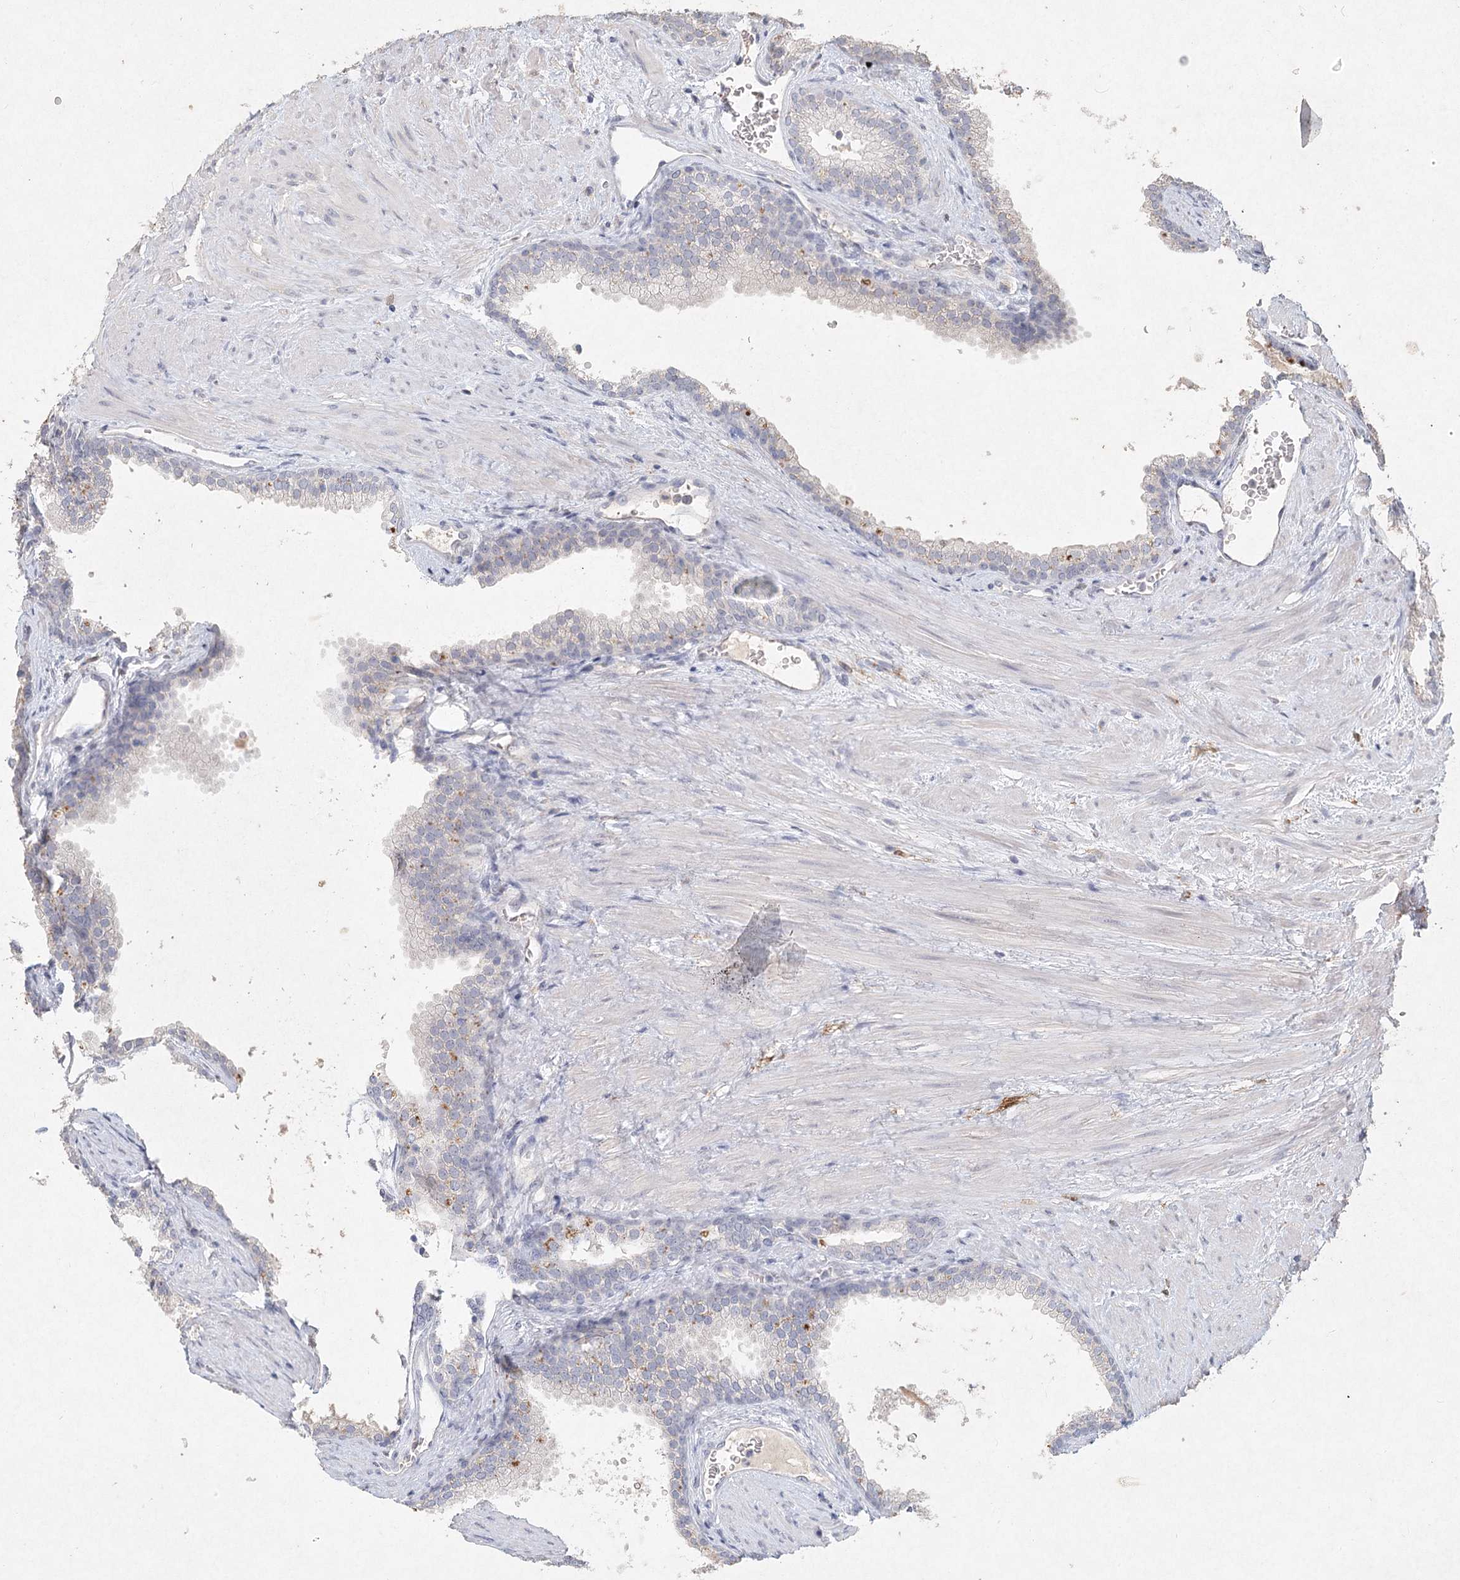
{"staining": {"intensity": "negative", "quantity": "none", "location": "none"}, "tissue": "prostate", "cell_type": "Glandular cells", "image_type": "normal", "snomed": [{"axis": "morphology", "description": "Normal tissue, NOS"}, {"axis": "topography", "description": "Prostate"}], "caption": "The image exhibits no significant positivity in glandular cells of prostate. The staining is performed using DAB (3,3'-diaminobenzidine) brown chromogen with nuclei counter-stained in using hematoxylin.", "gene": "ARSI", "patient": {"sex": "male", "age": 76}}